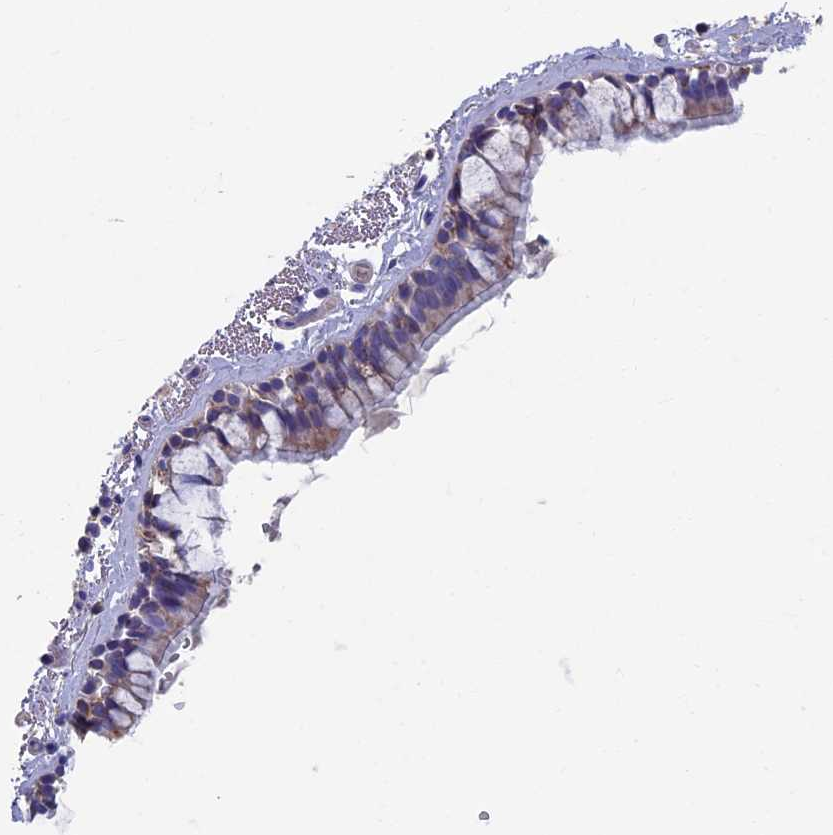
{"staining": {"intensity": "moderate", "quantity": "25%-75%", "location": "cytoplasmic/membranous"}, "tissue": "bronchus", "cell_type": "Respiratory epithelial cells", "image_type": "normal", "snomed": [{"axis": "morphology", "description": "Normal tissue, NOS"}, {"axis": "topography", "description": "Cartilage tissue"}], "caption": "Unremarkable bronchus was stained to show a protein in brown. There is medium levels of moderate cytoplasmic/membranous expression in approximately 25%-75% of respiratory epithelial cells.", "gene": "OAT", "patient": {"sex": "male", "age": 63}}